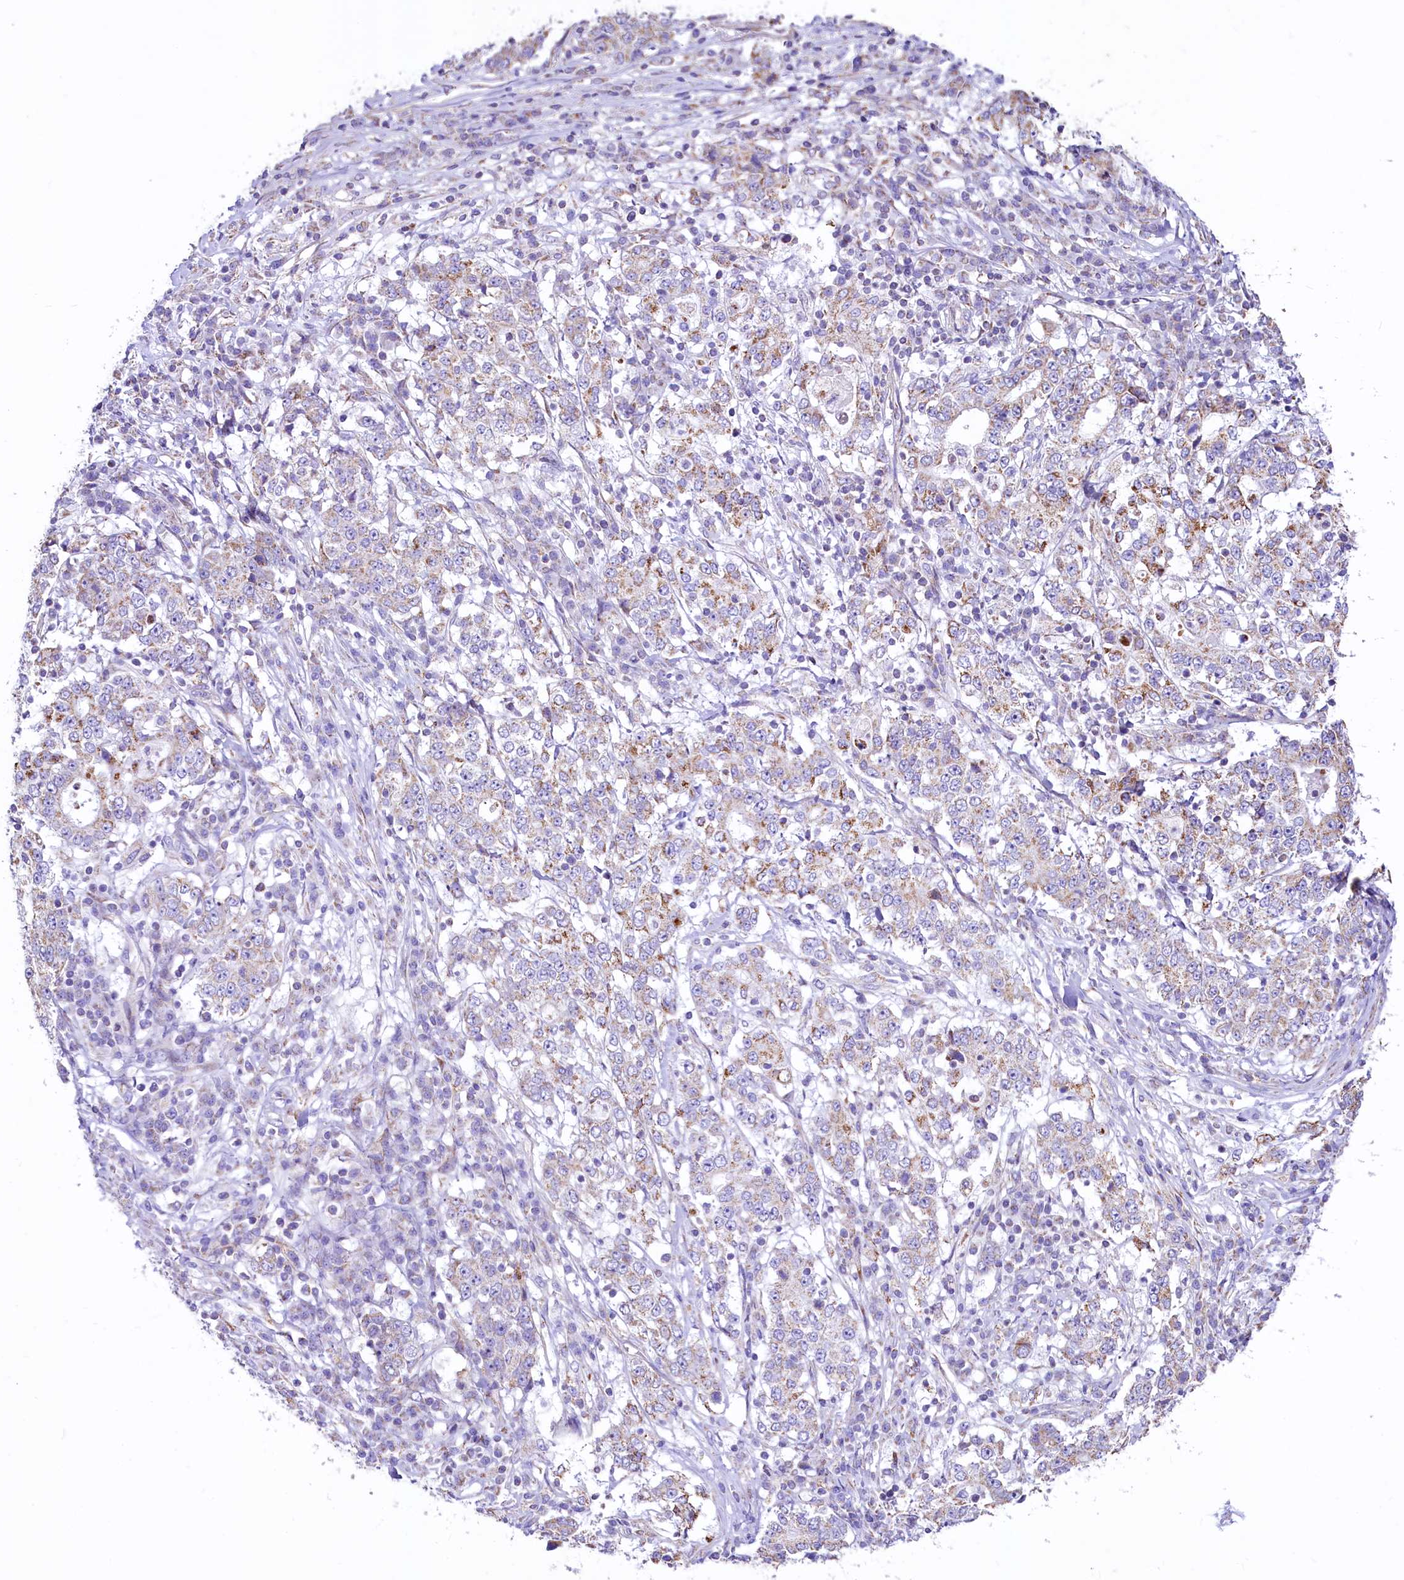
{"staining": {"intensity": "moderate", "quantity": "<25%", "location": "cytoplasmic/membranous"}, "tissue": "stomach cancer", "cell_type": "Tumor cells", "image_type": "cancer", "snomed": [{"axis": "morphology", "description": "Adenocarcinoma, NOS"}, {"axis": "topography", "description": "Stomach"}], "caption": "A high-resolution photomicrograph shows IHC staining of adenocarcinoma (stomach), which exhibits moderate cytoplasmic/membranous positivity in about <25% of tumor cells.", "gene": "VWCE", "patient": {"sex": "male", "age": 59}}